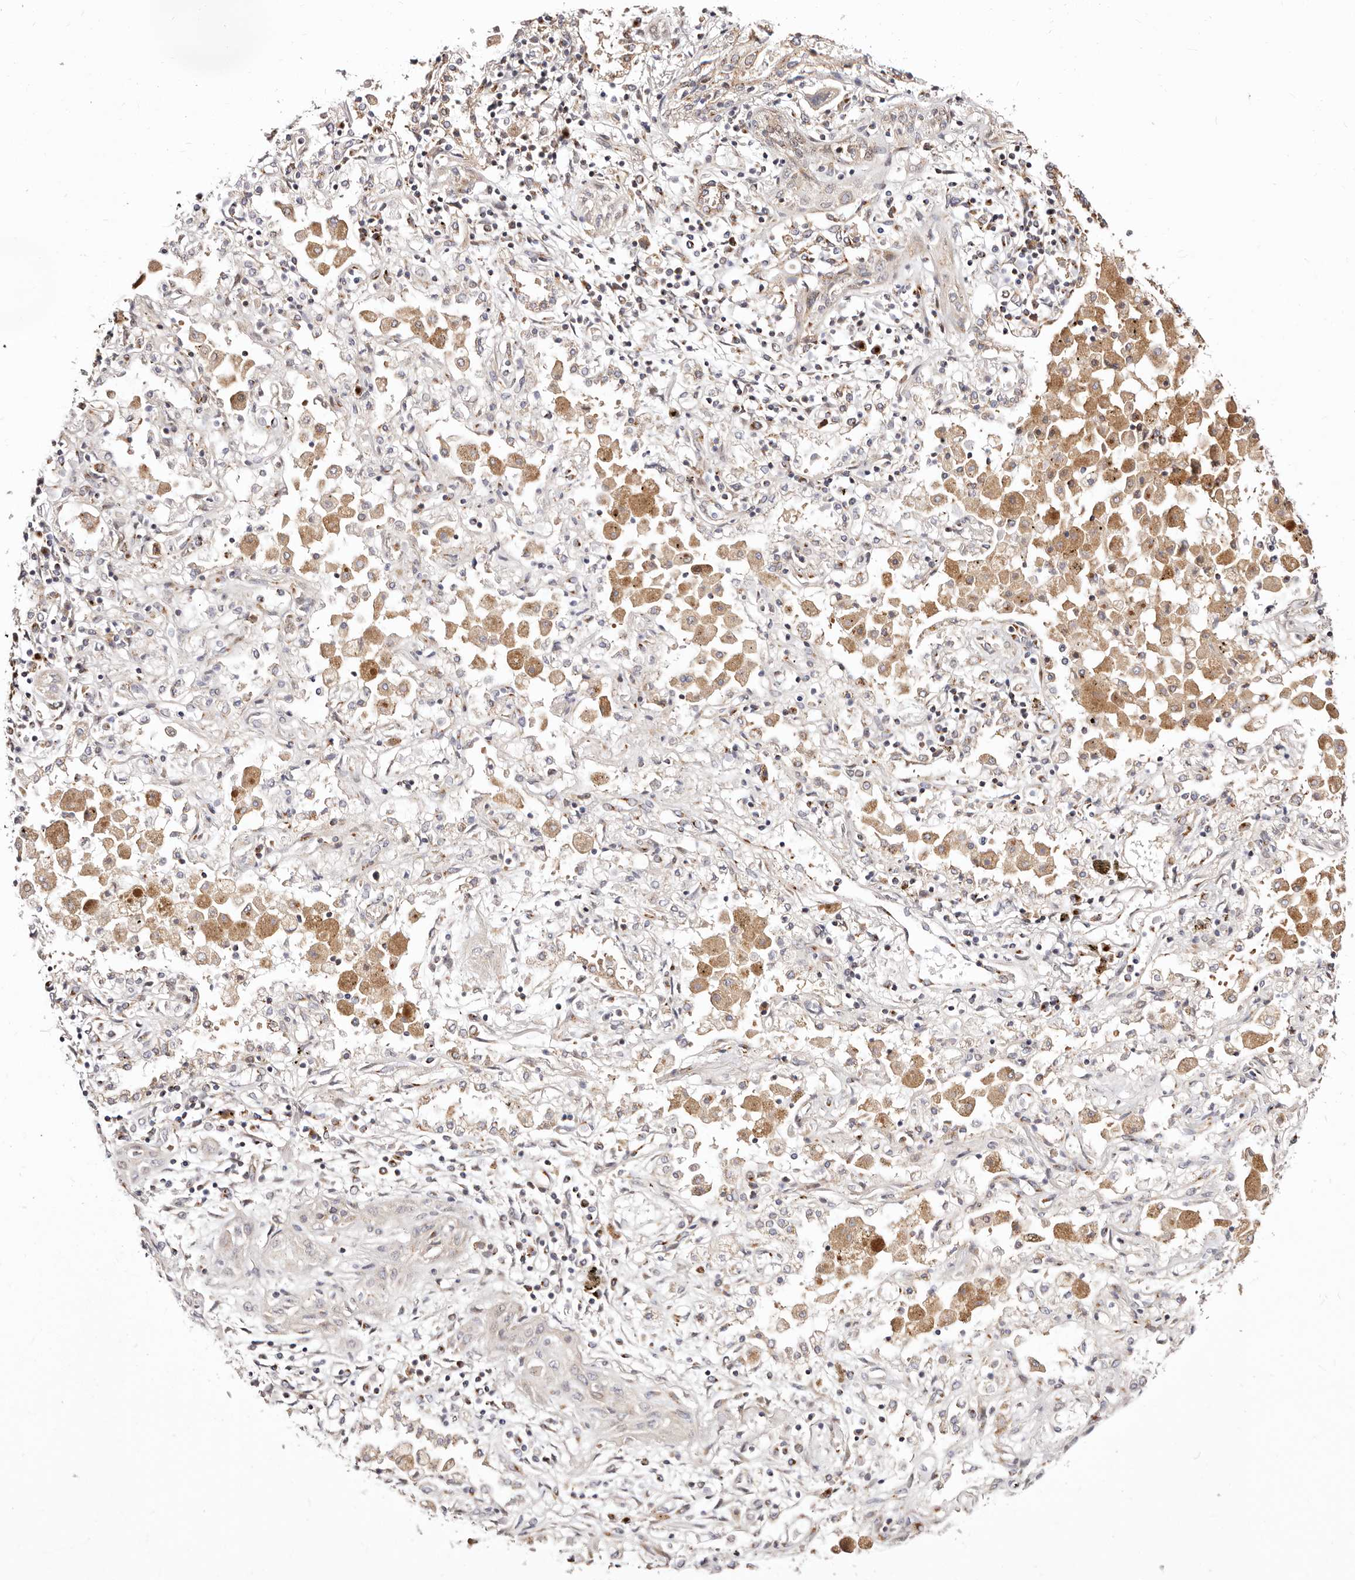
{"staining": {"intensity": "negative", "quantity": "none", "location": "none"}, "tissue": "lung cancer", "cell_type": "Tumor cells", "image_type": "cancer", "snomed": [{"axis": "morphology", "description": "Squamous cell carcinoma, NOS"}, {"axis": "topography", "description": "Lung"}], "caption": "IHC of human lung cancer (squamous cell carcinoma) demonstrates no positivity in tumor cells.", "gene": "MAPK6", "patient": {"sex": "female", "age": 47}}